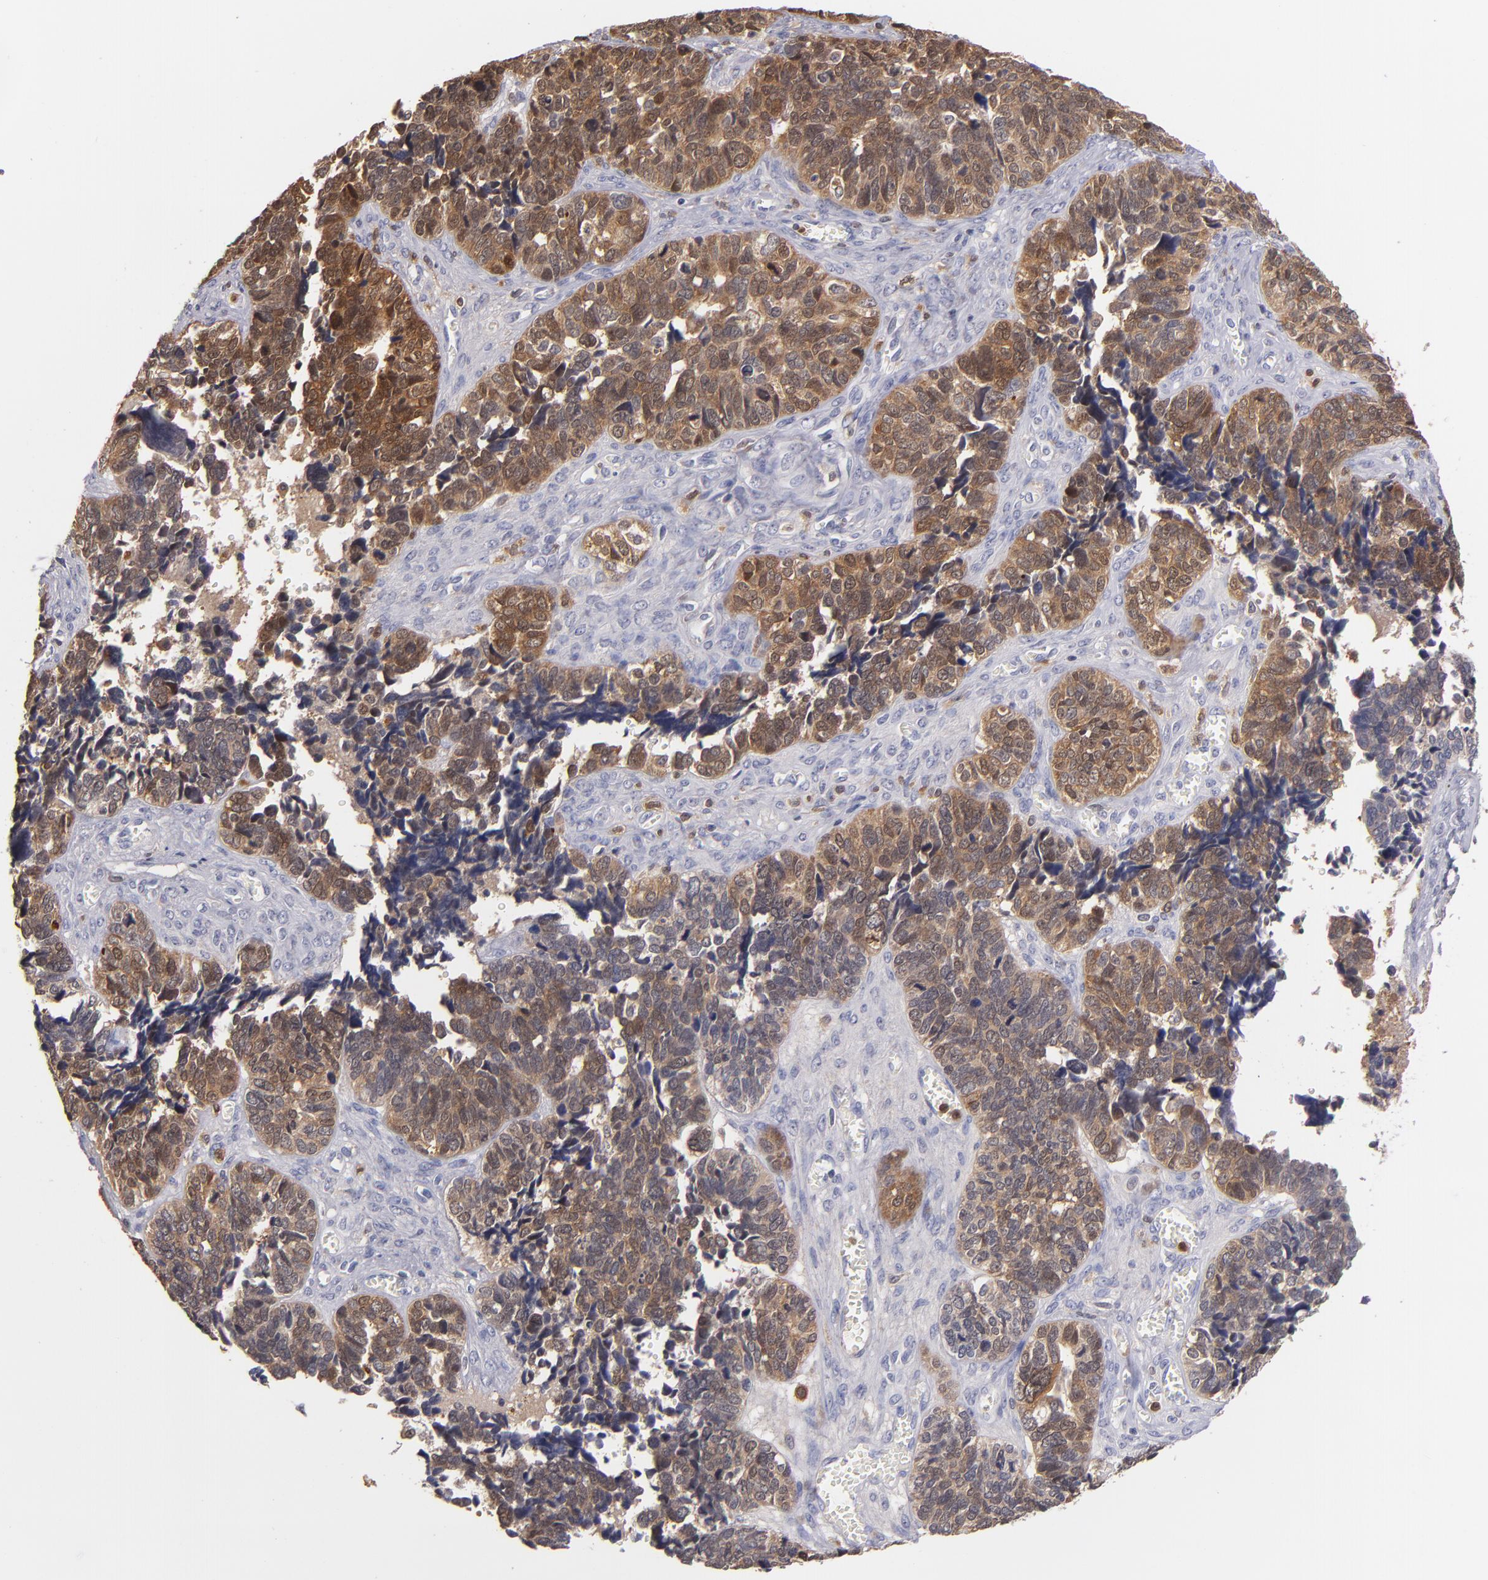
{"staining": {"intensity": "moderate", "quantity": "25%-75%", "location": "cytoplasmic/membranous"}, "tissue": "ovarian cancer", "cell_type": "Tumor cells", "image_type": "cancer", "snomed": [{"axis": "morphology", "description": "Cystadenocarcinoma, serous, NOS"}, {"axis": "topography", "description": "Ovary"}], "caption": "Serous cystadenocarcinoma (ovarian) stained with DAB IHC displays medium levels of moderate cytoplasmic/membranous staining in about 25%-75% of tumor cells.", "gene": "PRKCD", "patient": {"sex": "female", "age": 77}}